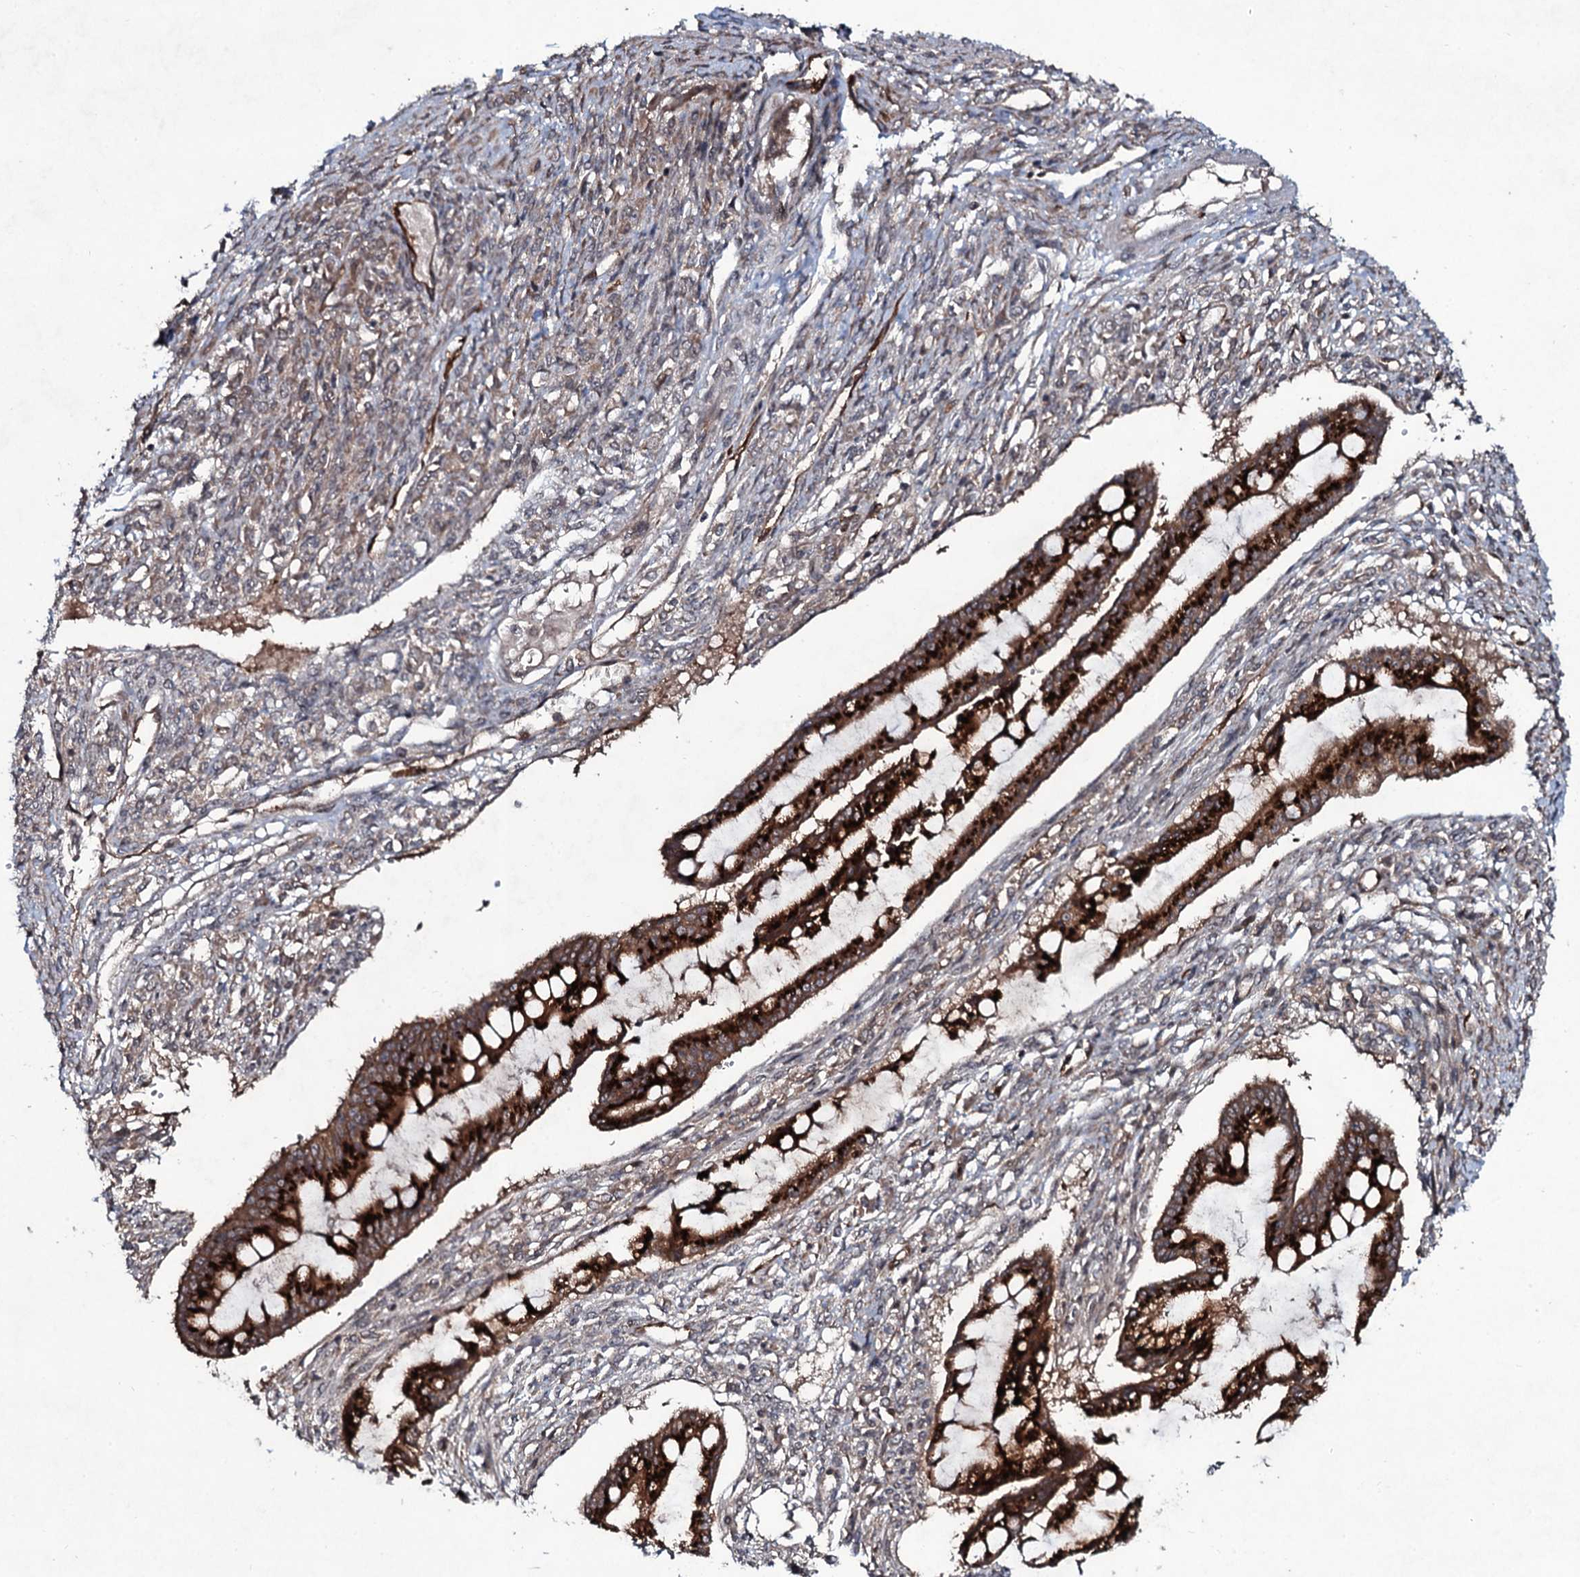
{"staining": {"intensity": "strong", "quantity": ">75%", "location": "cytoplasmic/membranous"}, "tissue": "ovarian cancer", "cell_type": "Tumor cells", "image_type": "cancer", "snomed": [{"axis": "morphology", "description": "Cystadenocarcinoma, mucinous, NOS"}, {"axis": "topography", "description": "Ovary"}], "caption": "Mucinous cystadenocarcinoma (ovarian) stained for a protein displays strong cytoplasmic/membranous positivity in tumor cells.", "gene": "SNAP23", "patient": {"sex": "female", "age": 73}}